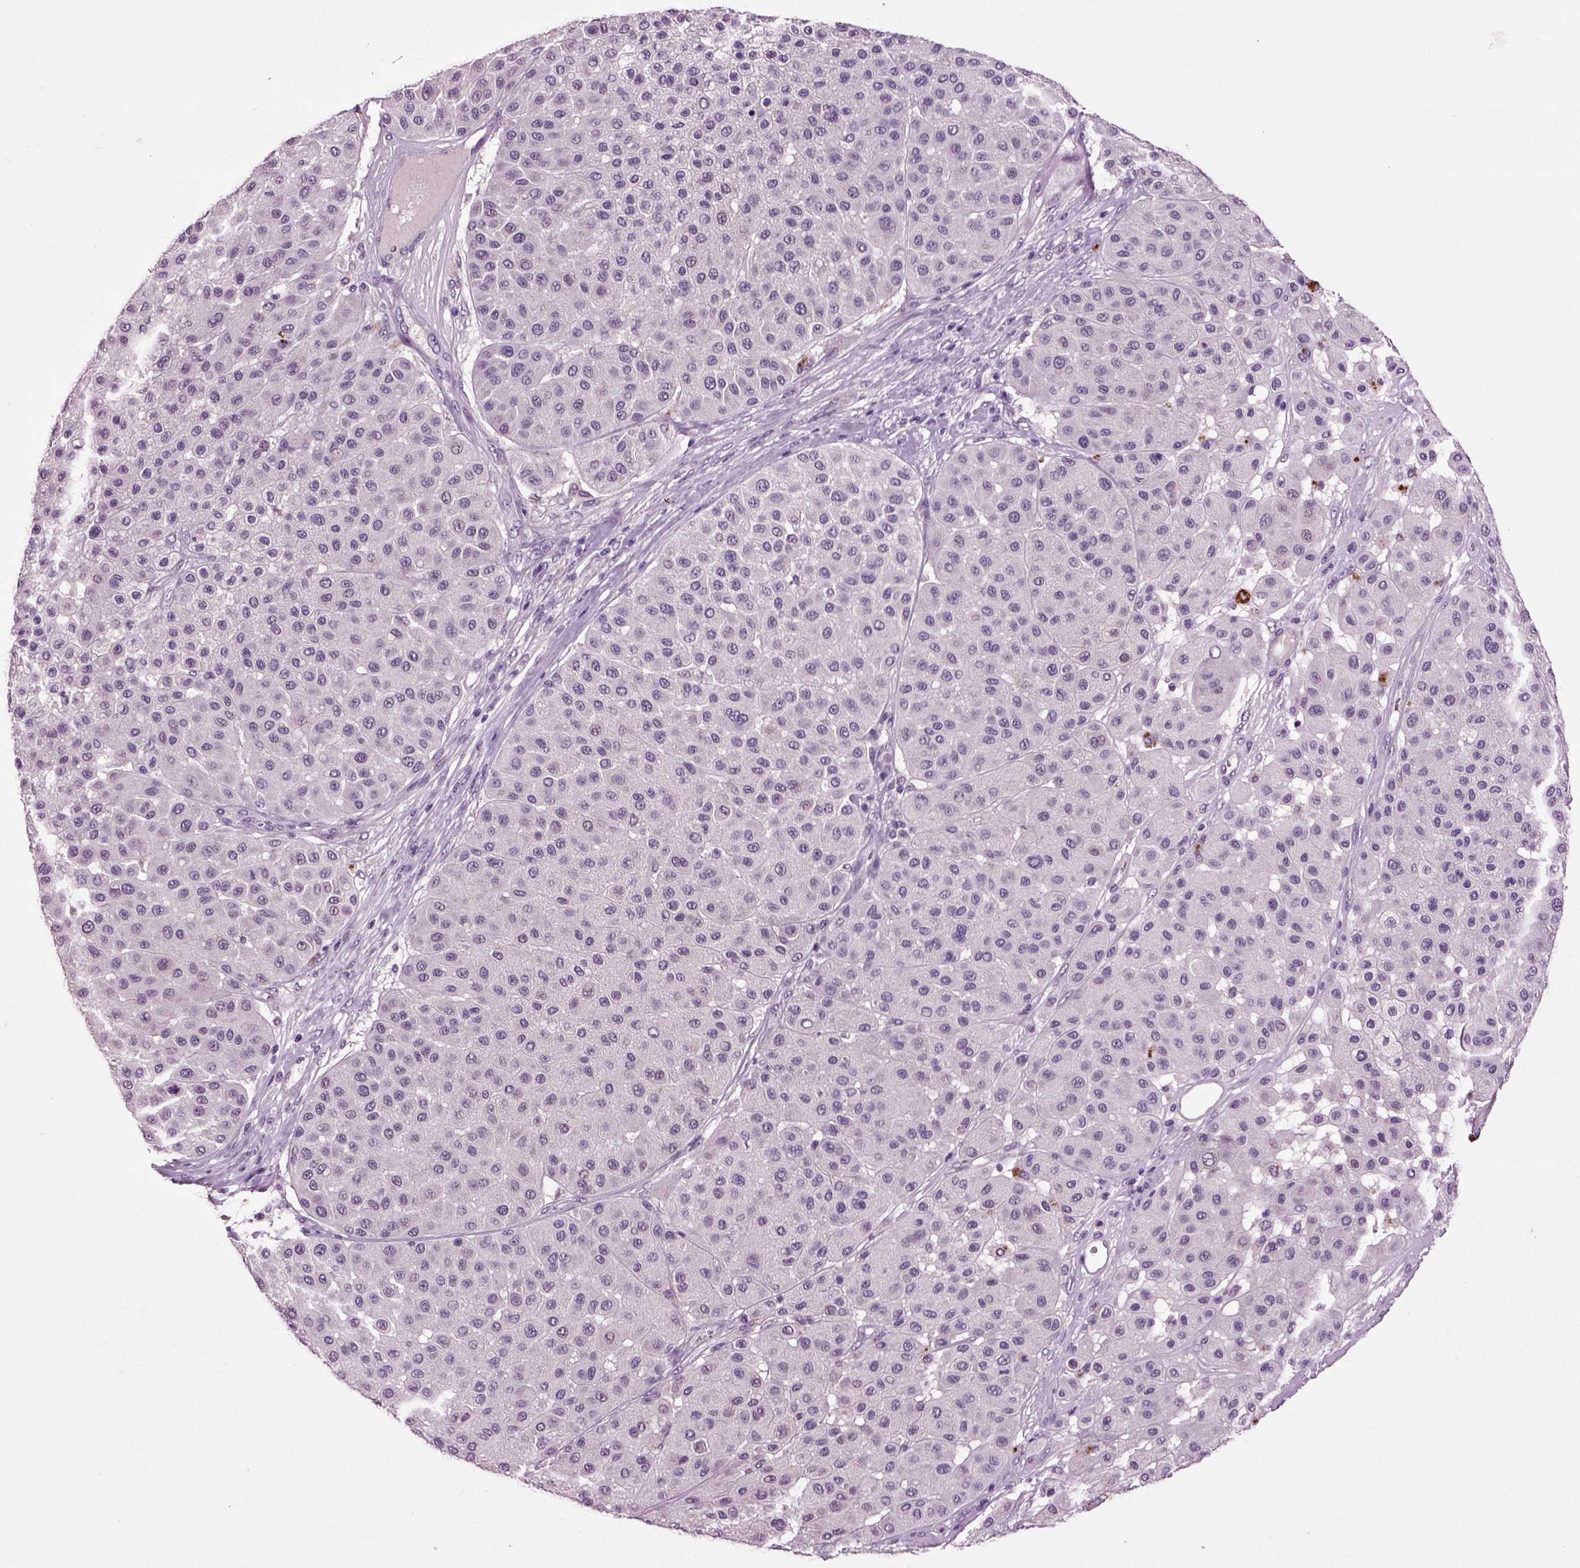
{"staining": {"intensity": "negative", "quantity": "none", "location": "none"}, "tissue": "melanoma", "cell_type": "Tumor cells", "image_type": "cancer", "snomed": [{"axis": "morphology", "description": "Malignant melanoma, Metastatic site"}, {"axis": "topography", "description": "Smooth muscle"}], "caption": "High magnification brightfield microscopy of melanoma stained with DAB (3,3'-diaminobenzidine) (brown) and counterstained with hematoxylin (blue): tumor cells show no significant positivity.", "gene": "CRHR1", "patient": {"sex": "male", "age": 41}}